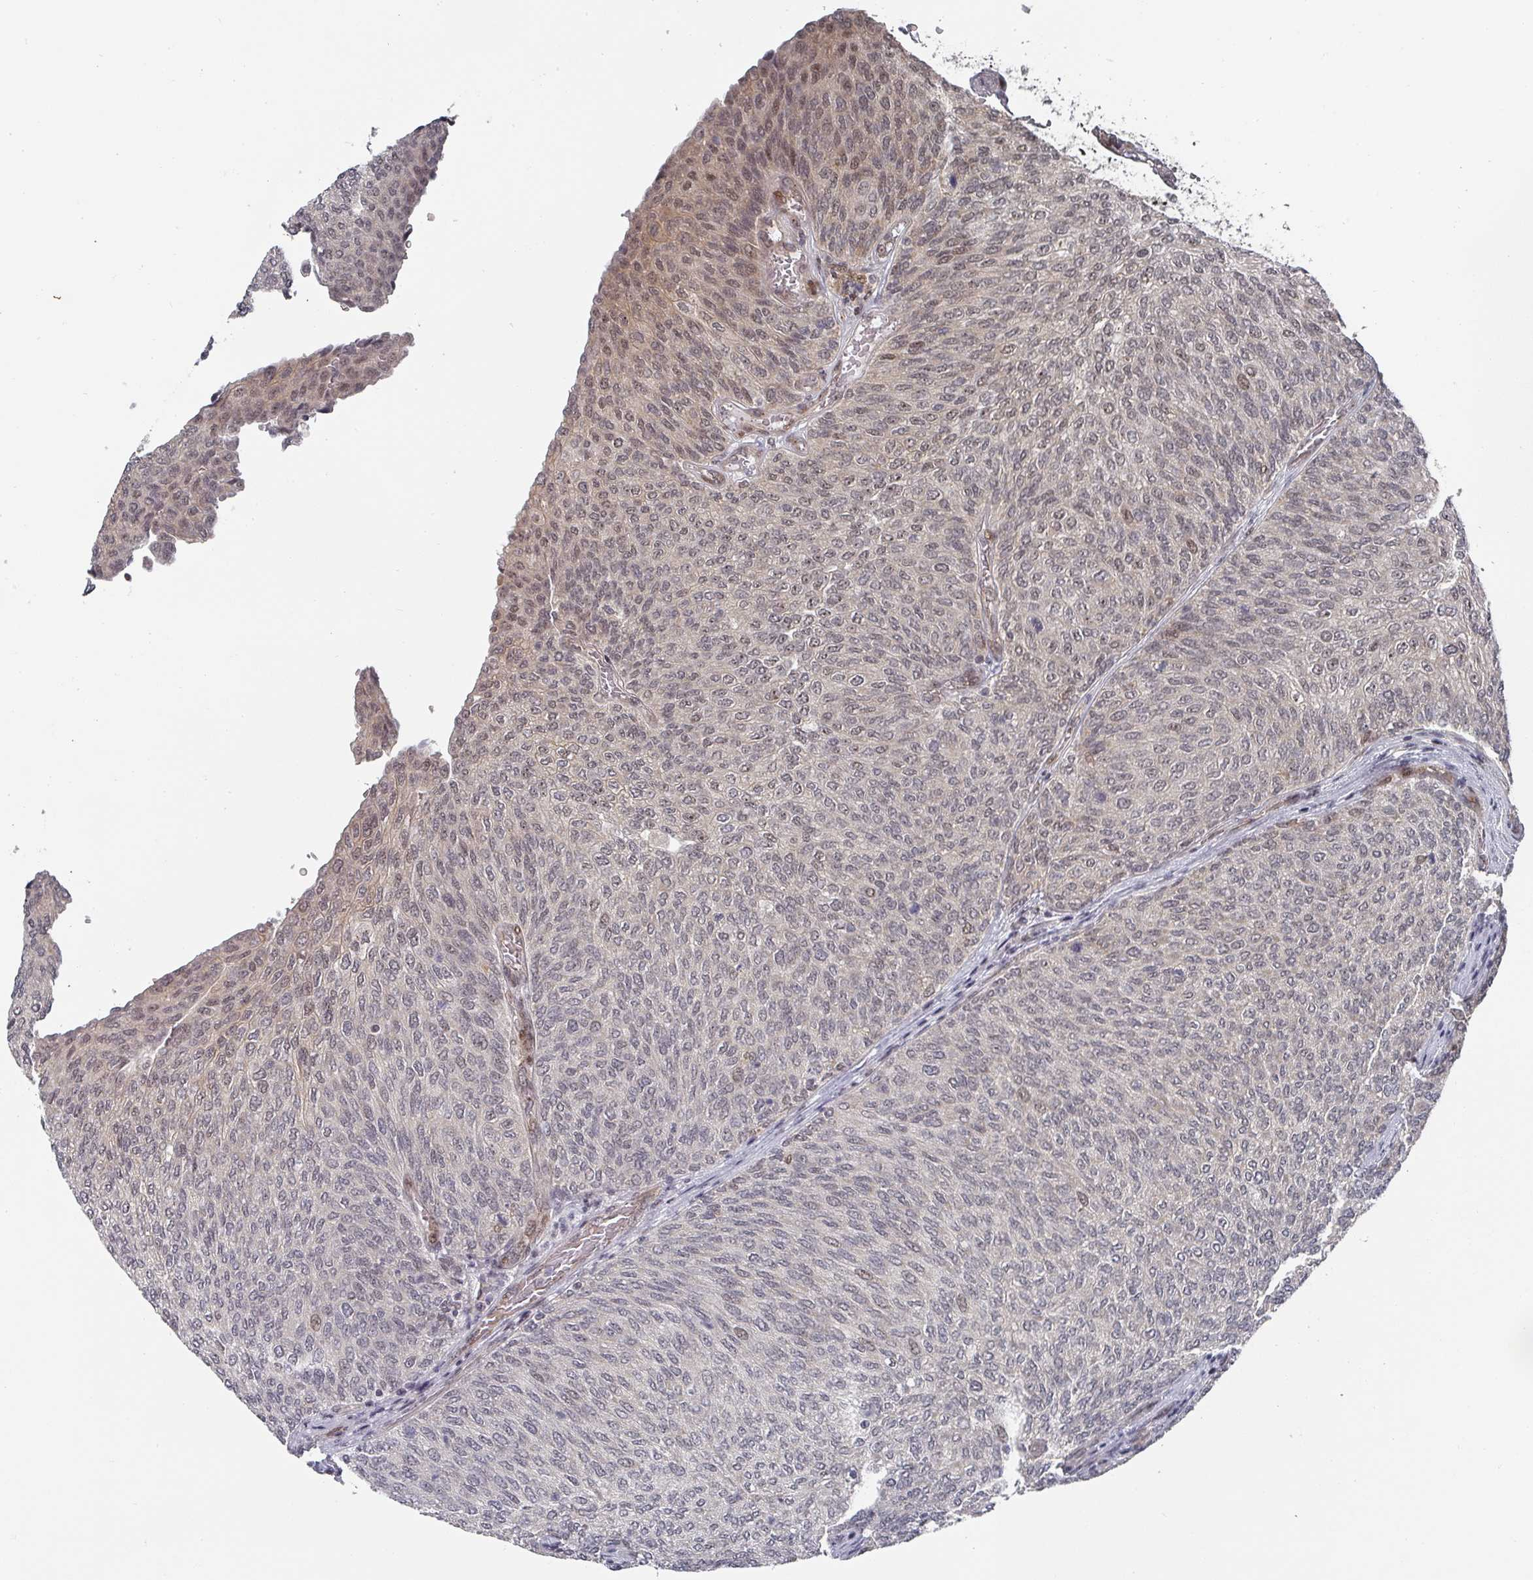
{"staining": {"intensity": "weak", "quantity": "25%-75%", "location": "nuclear"}, "tissue": "urothelial cancer", "cell_type": "Tumor cells", "image_type": "cancer", "snomed": [{"axis": "morphology", "description": "Urothelial carcinoma, Low grade"}, {"axis": "topography", "description": "Urinary bladder"}], "caption": "Immunohistochemistry (IHC) of low-grade urothelial carcinoma displays low levels of weak nuclear positivity in about 25%-75% of tumor cells. (IHC, brightfield microscopy, high magnification).", "gene": "KIF1C", "patient": {"sex": "female", "age": 79}}